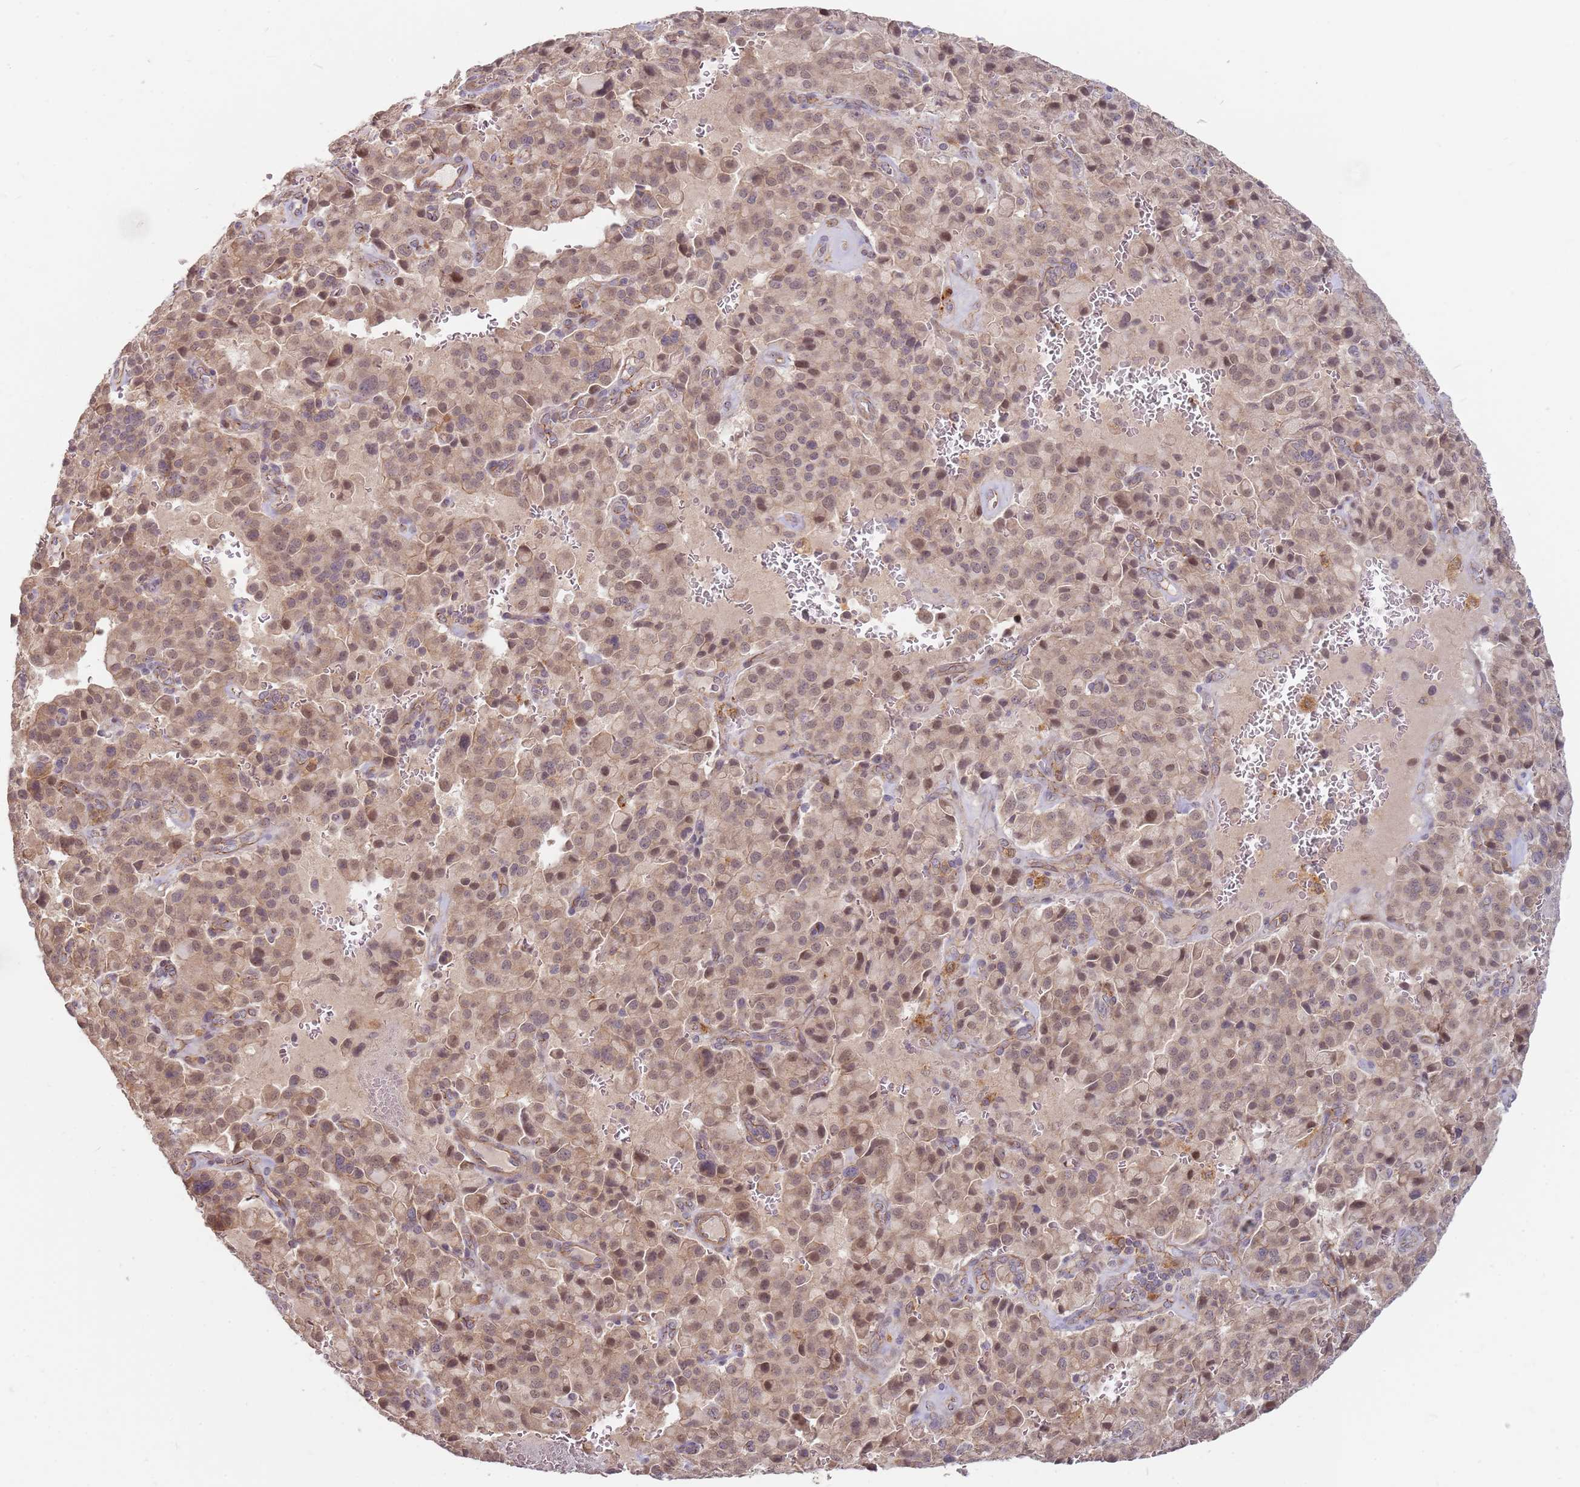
{"staining": {"intensity": "weak", "quantity": ">75%", "location": "cytoplasmic/membranous,nuclear"}, "tissue": "pancreatic cancer", "cell_type": "Tumor cells", "image_type": "cancer", "snomed": [{"axis": "morphology", "description": "Adenocarcinoma, NOS"}, {"axis": "topography", "description": "Pancreas"}], "caption": "Protein analysis of pancreatic cancer tissue displays weak cytoplasmic/membranous and nuclear expression in about >75% of tumor cells.", "gene": "MPEG1", "patient": {"sex": "male", "age": 65}}